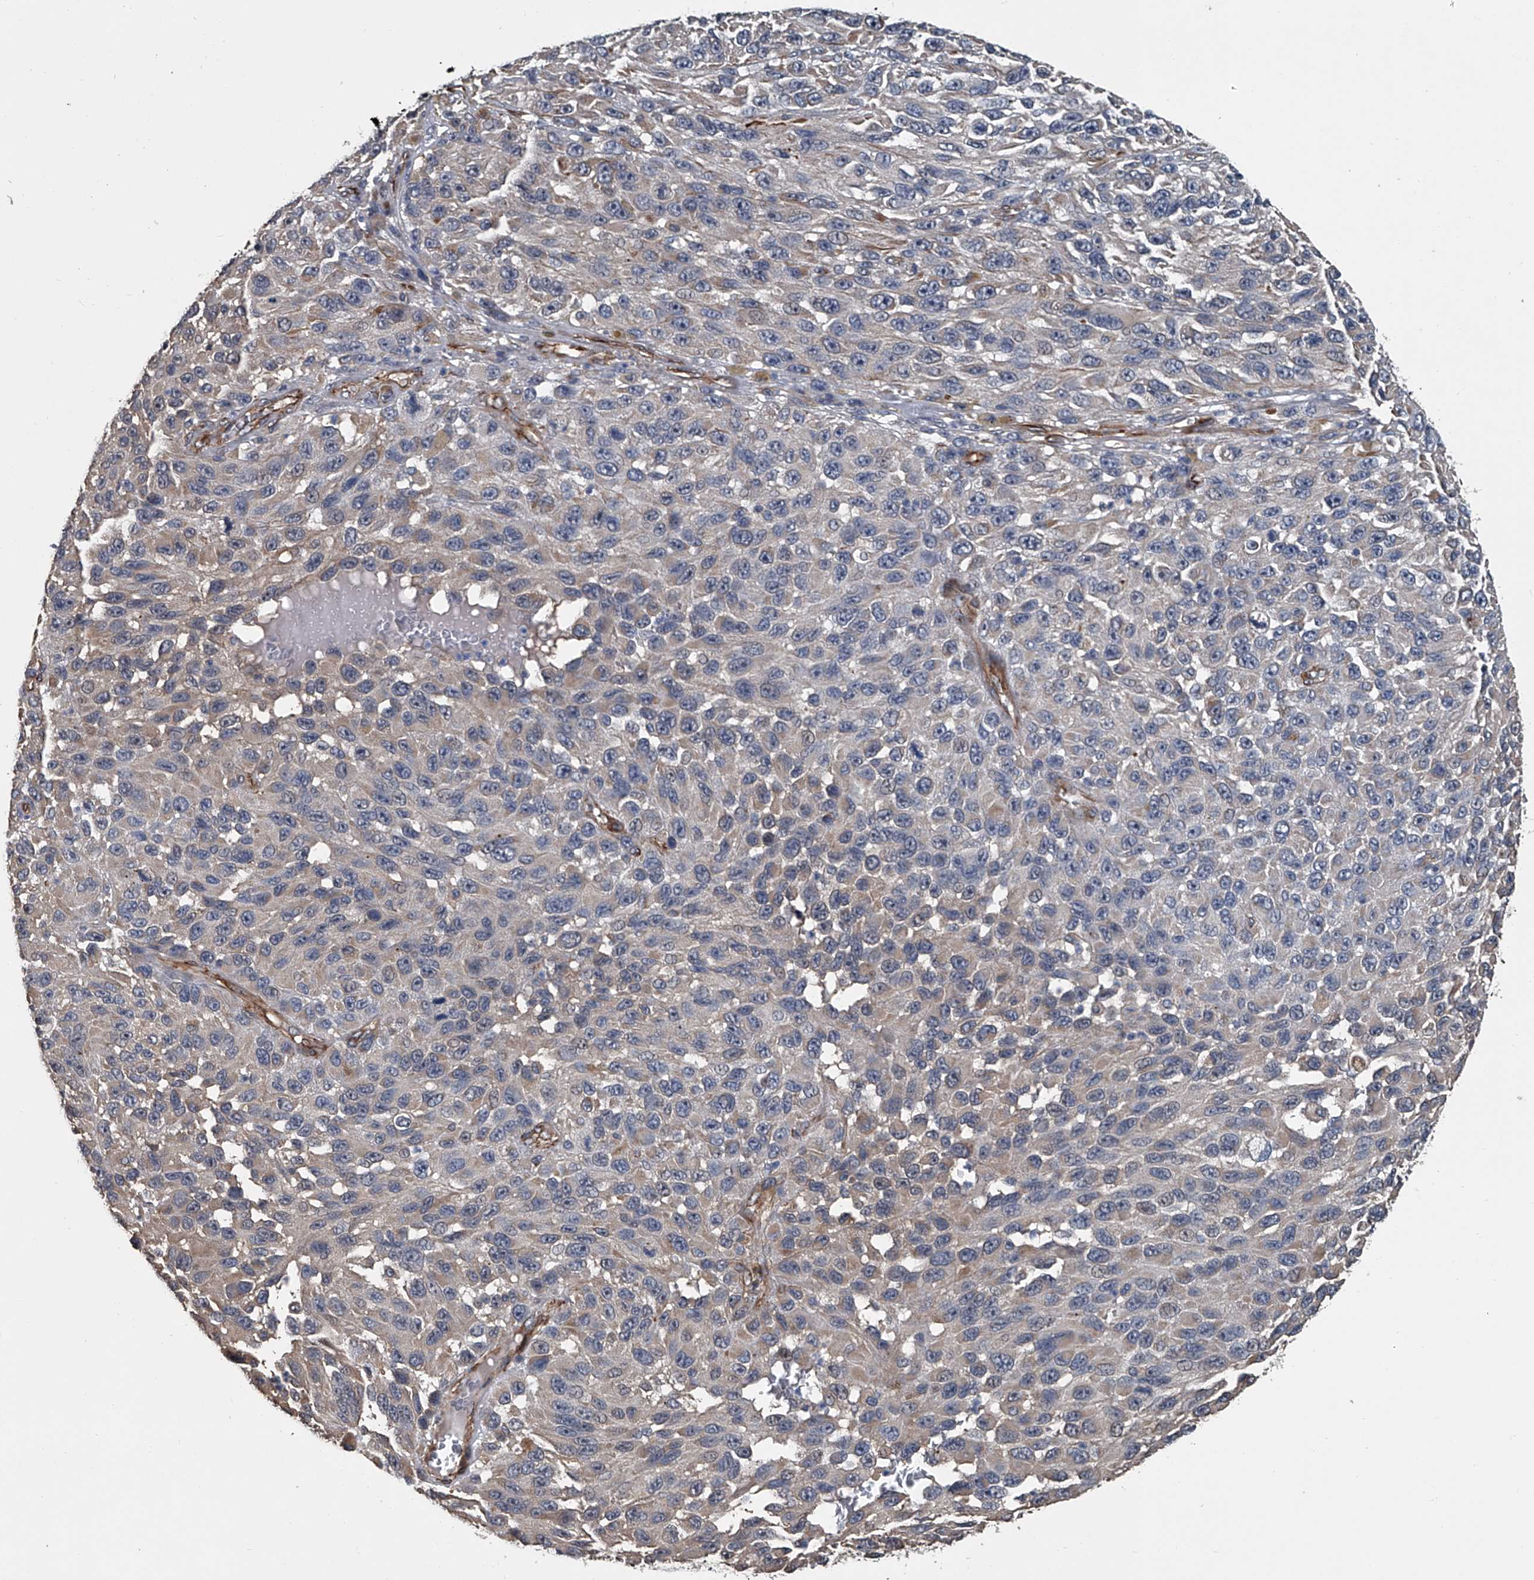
{"staining": {"intensity": "negative", "quantity": "none", "location": "none"}, "tissue": "melanoma", "cell_type": "Tumor cells", "image_type": "cancer", "snomed": [{"axis": "morphology", "description": "Malignant melanoma, NOS"}, {"axis": "topography", "description": "Skin"}], "caption": "This is an immunohistochemistry image of melanoma. There is no expression in tumor cells.", "gene": "LDLRAD2", "patient": {"sex": "female", "age": 96}}